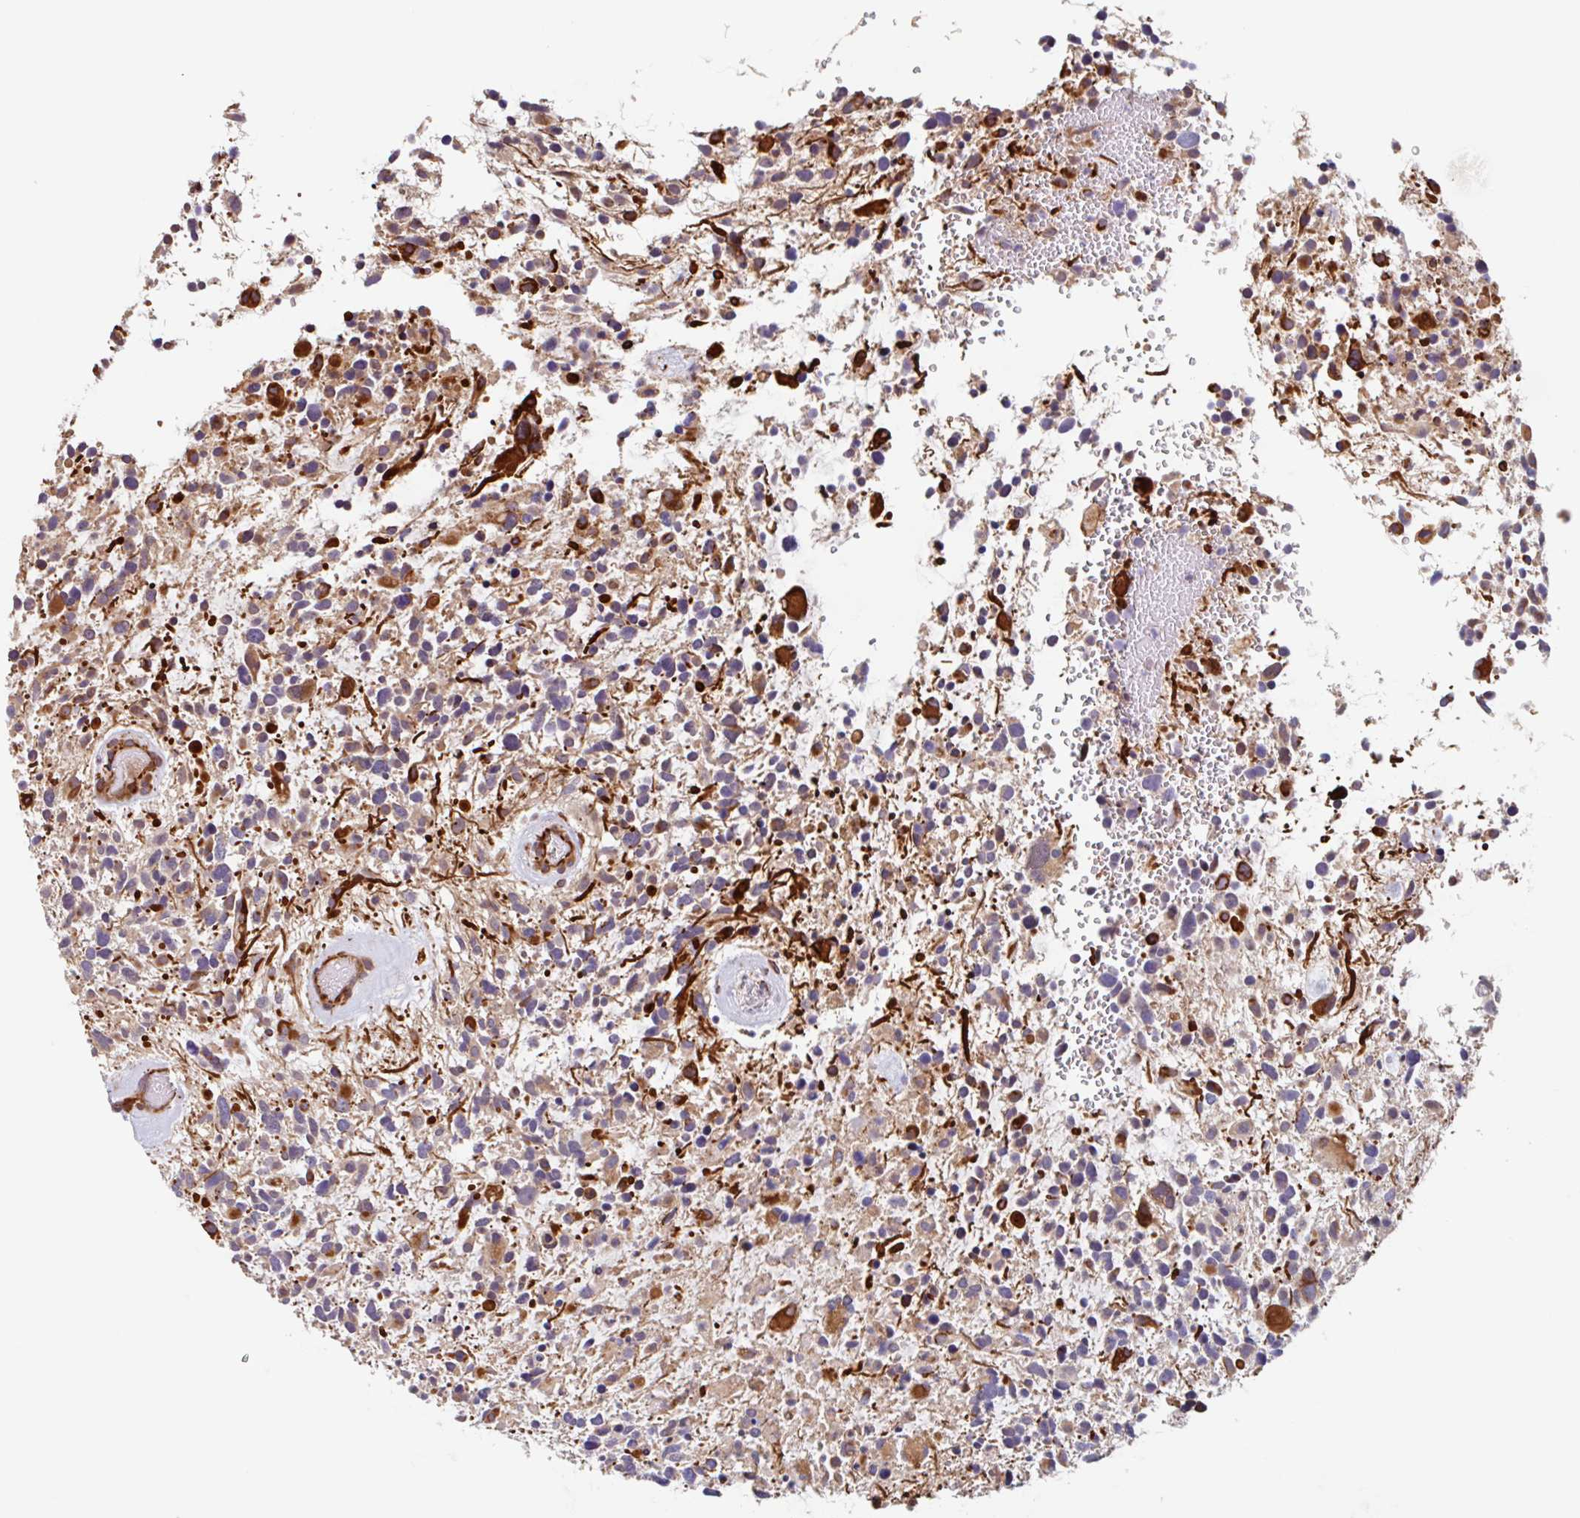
{"staining": {"intensity": "moderate", "quantity": "<25%", "location": "cytoplasmic/membranous"}, "tissue": "glioma", "cell_type": "Tumor cells", "image_type": "cancer", "snomed": [{"axis": "morphology", "description": "Glioma, malignant, High grade"}, {"axis": "topography", "description": "Brain"}], "caption": "Tumor cells demonstrate low levels of moderate cytoplasmic/membranous staining in about <25% of cells in malignant glioma (high-grade). The staining is performed using DAB brown chromogen to label protein expression. The nuclei are counter-stained blue using hematoxylin.", "gene": "NUB1", "patient": {"sex": "female", "age": 11}}